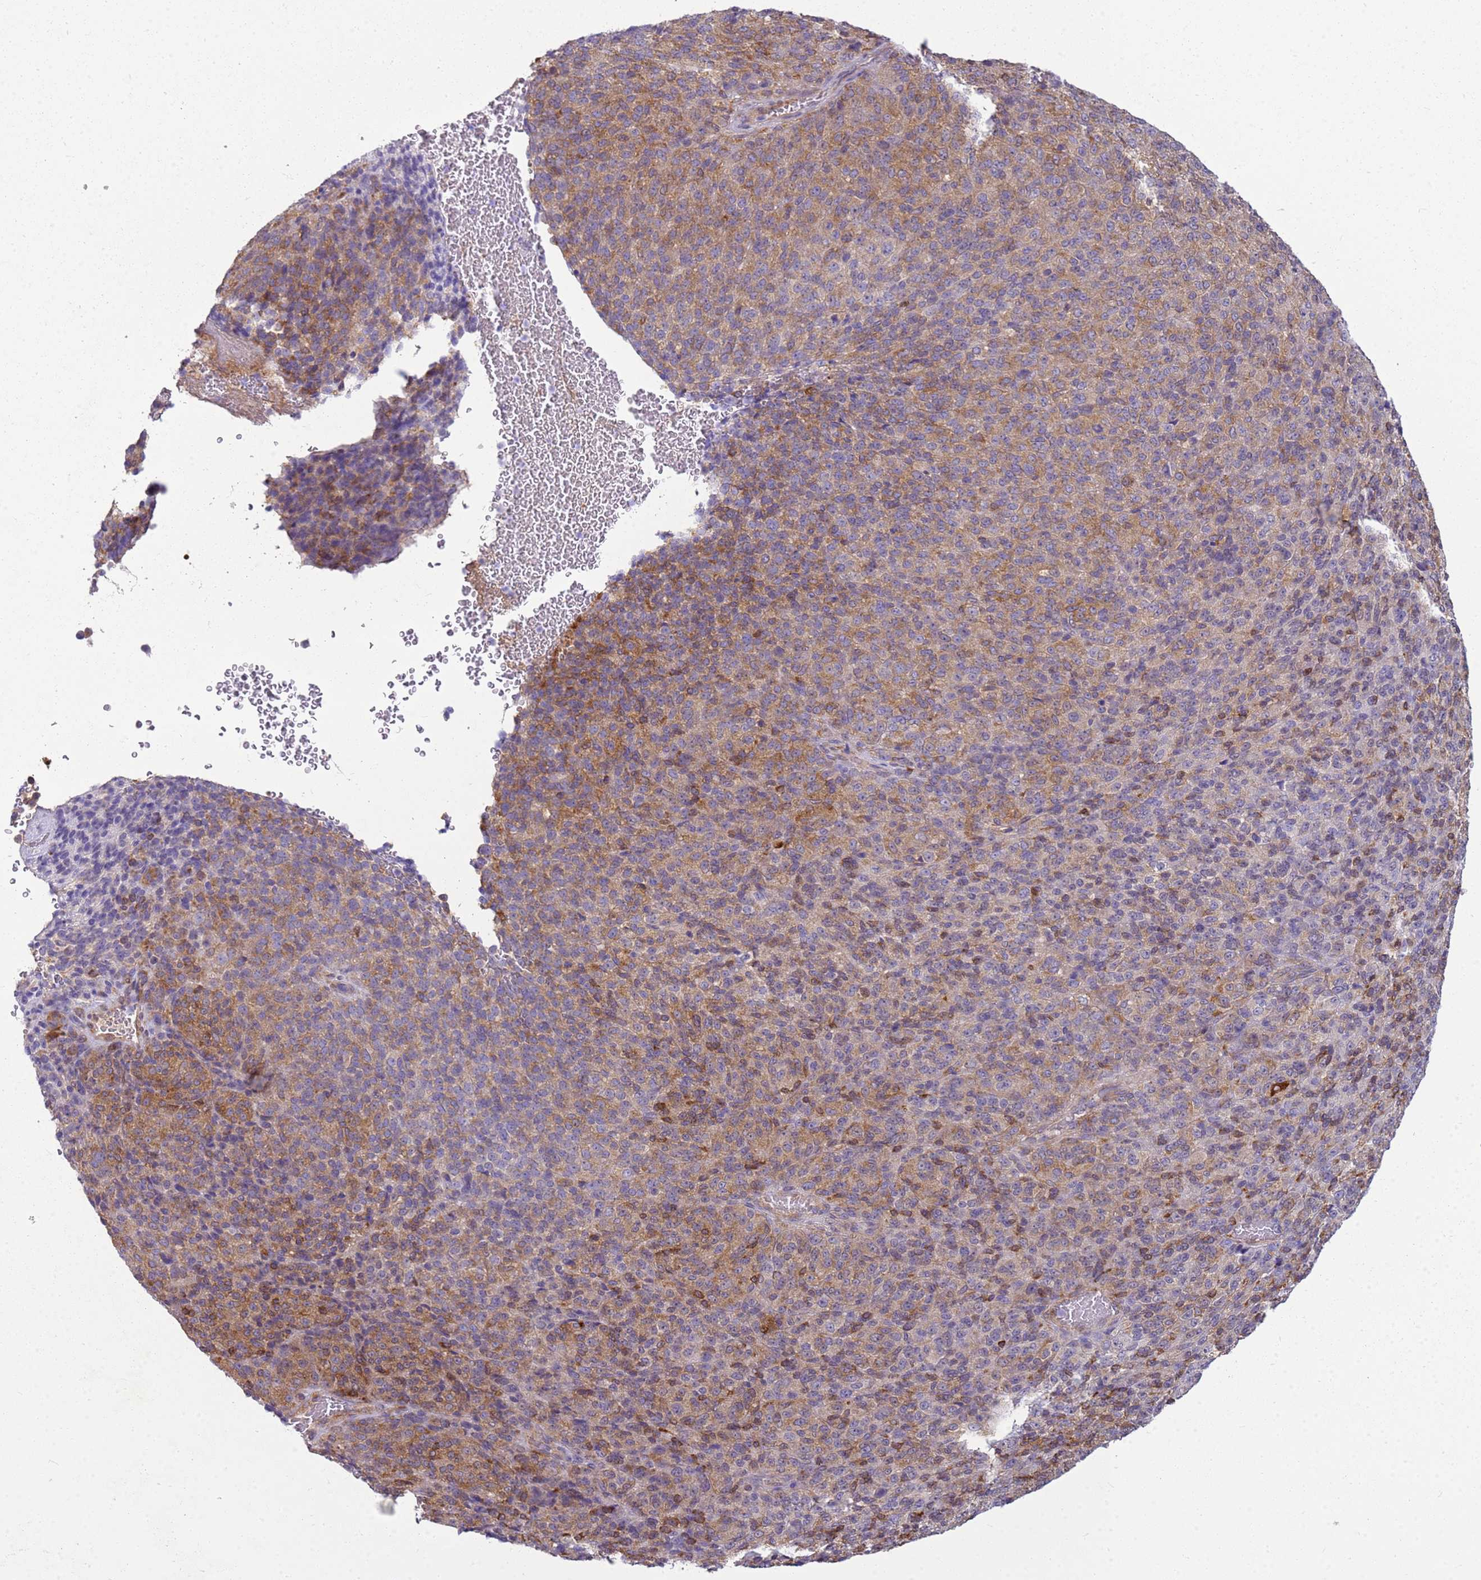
{"staining": {"intensity": "moderate", "quantity": ">75%", "location": "cytoplasmic/membranous"}, "tissue": "melanoma", "cell_type": "Tumor cells", "image_type": "cancer", "snomed": [{"axis": "morphology", "description": "Malignant melanoma, Metastatic site"}, {"axis": "topography", "description": "Brain"}], "caption": "Melanoma was stained to show a protein in brown. There is medium levels of moderate cytoplasmic/membranous expression in approximately >75% of tumor cells. (Brightfield microscopy of DAB IHC at high magnification).", "gene": "HSPB1", "patient": {"sex": "female", "age": 56}}